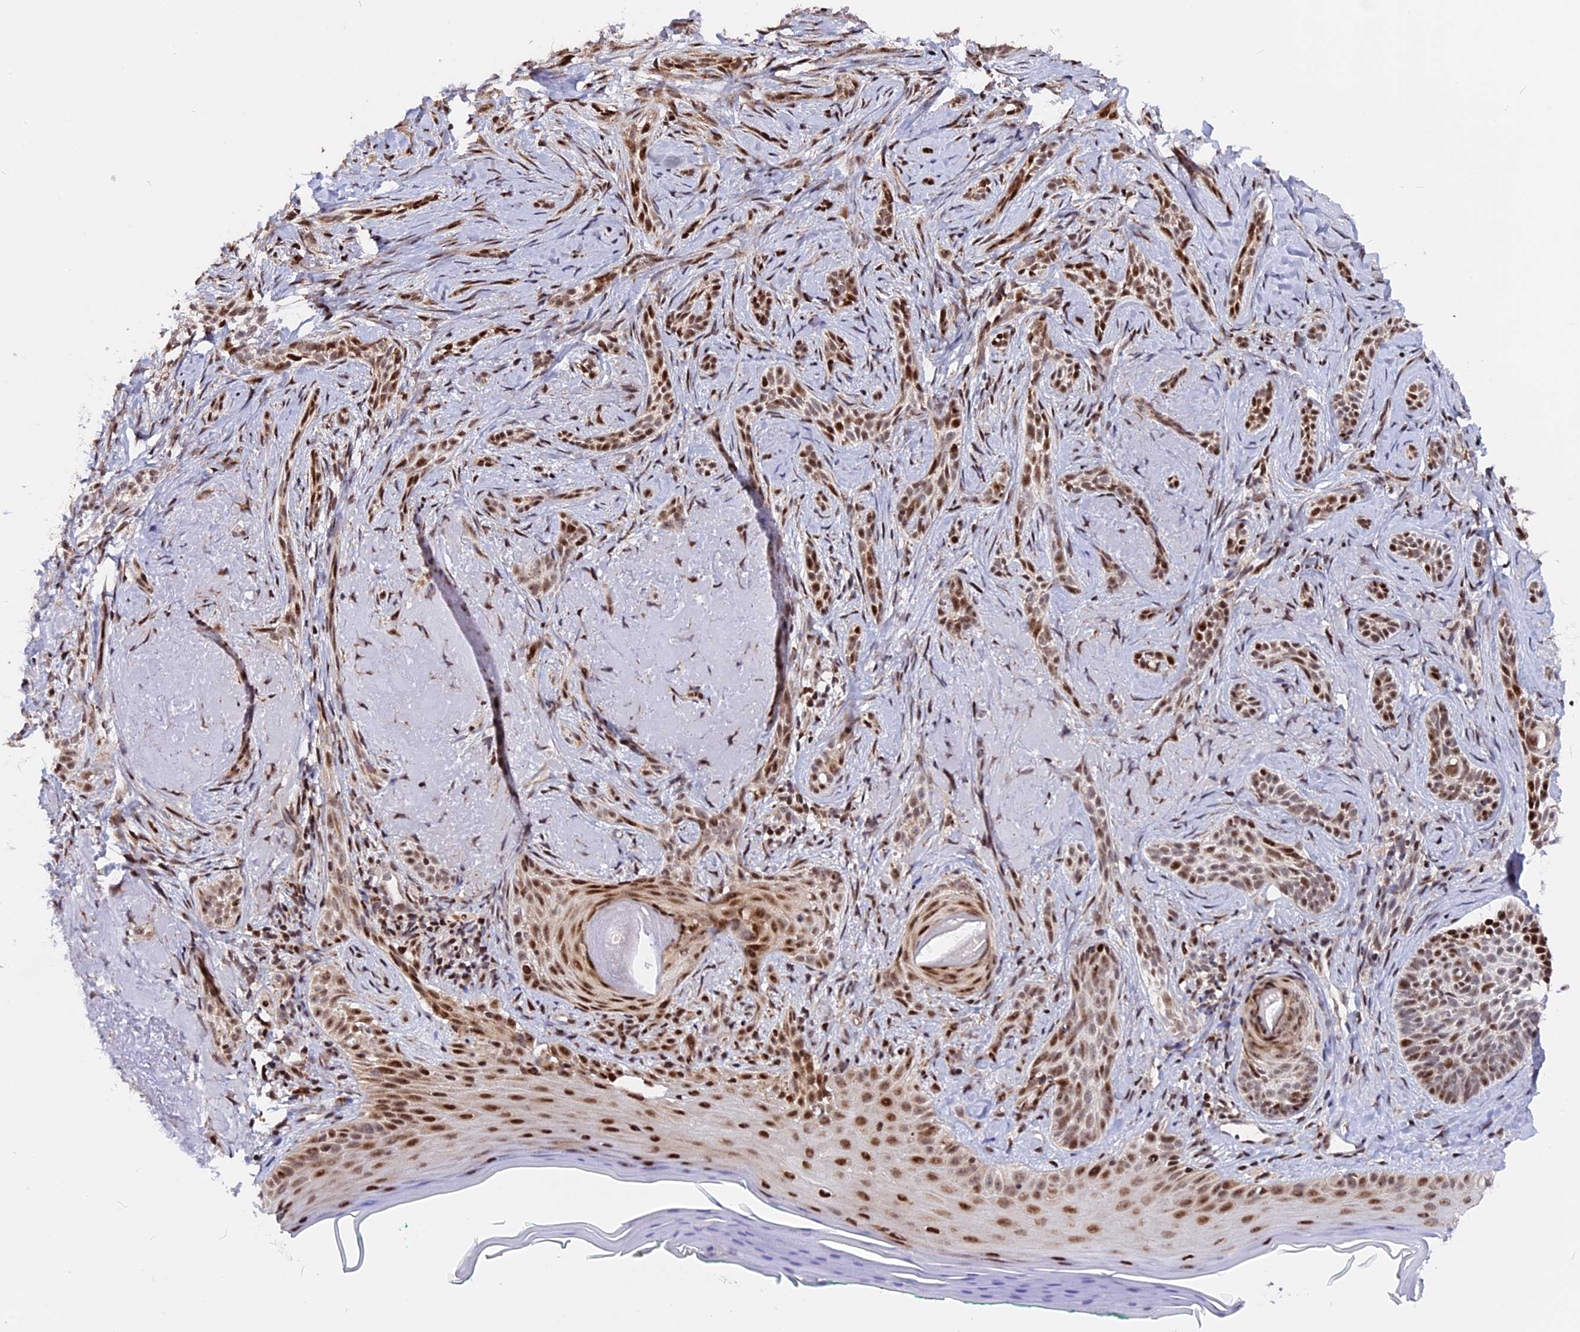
{"staining": {"intensity": "moderate", "quantity": ">75%", "location": "nuclear"}, "tissue": "skin cancer", "cell_type": "Tumor cells", "image_type": "cancer", "snomed": [{"axis": "morphology", "description": "Basal cell carcinoma"}, {"axis": "topography", "description": "Skin"}], "caption": "There is medium levels of moderate nuclear expression in tumor cells of basal cell carcinoma (skin), as demonstrated by immunohistochemical staining (brown color).", "gene": "FAM174C", "patient": {"sex": "male", "age": 71}}